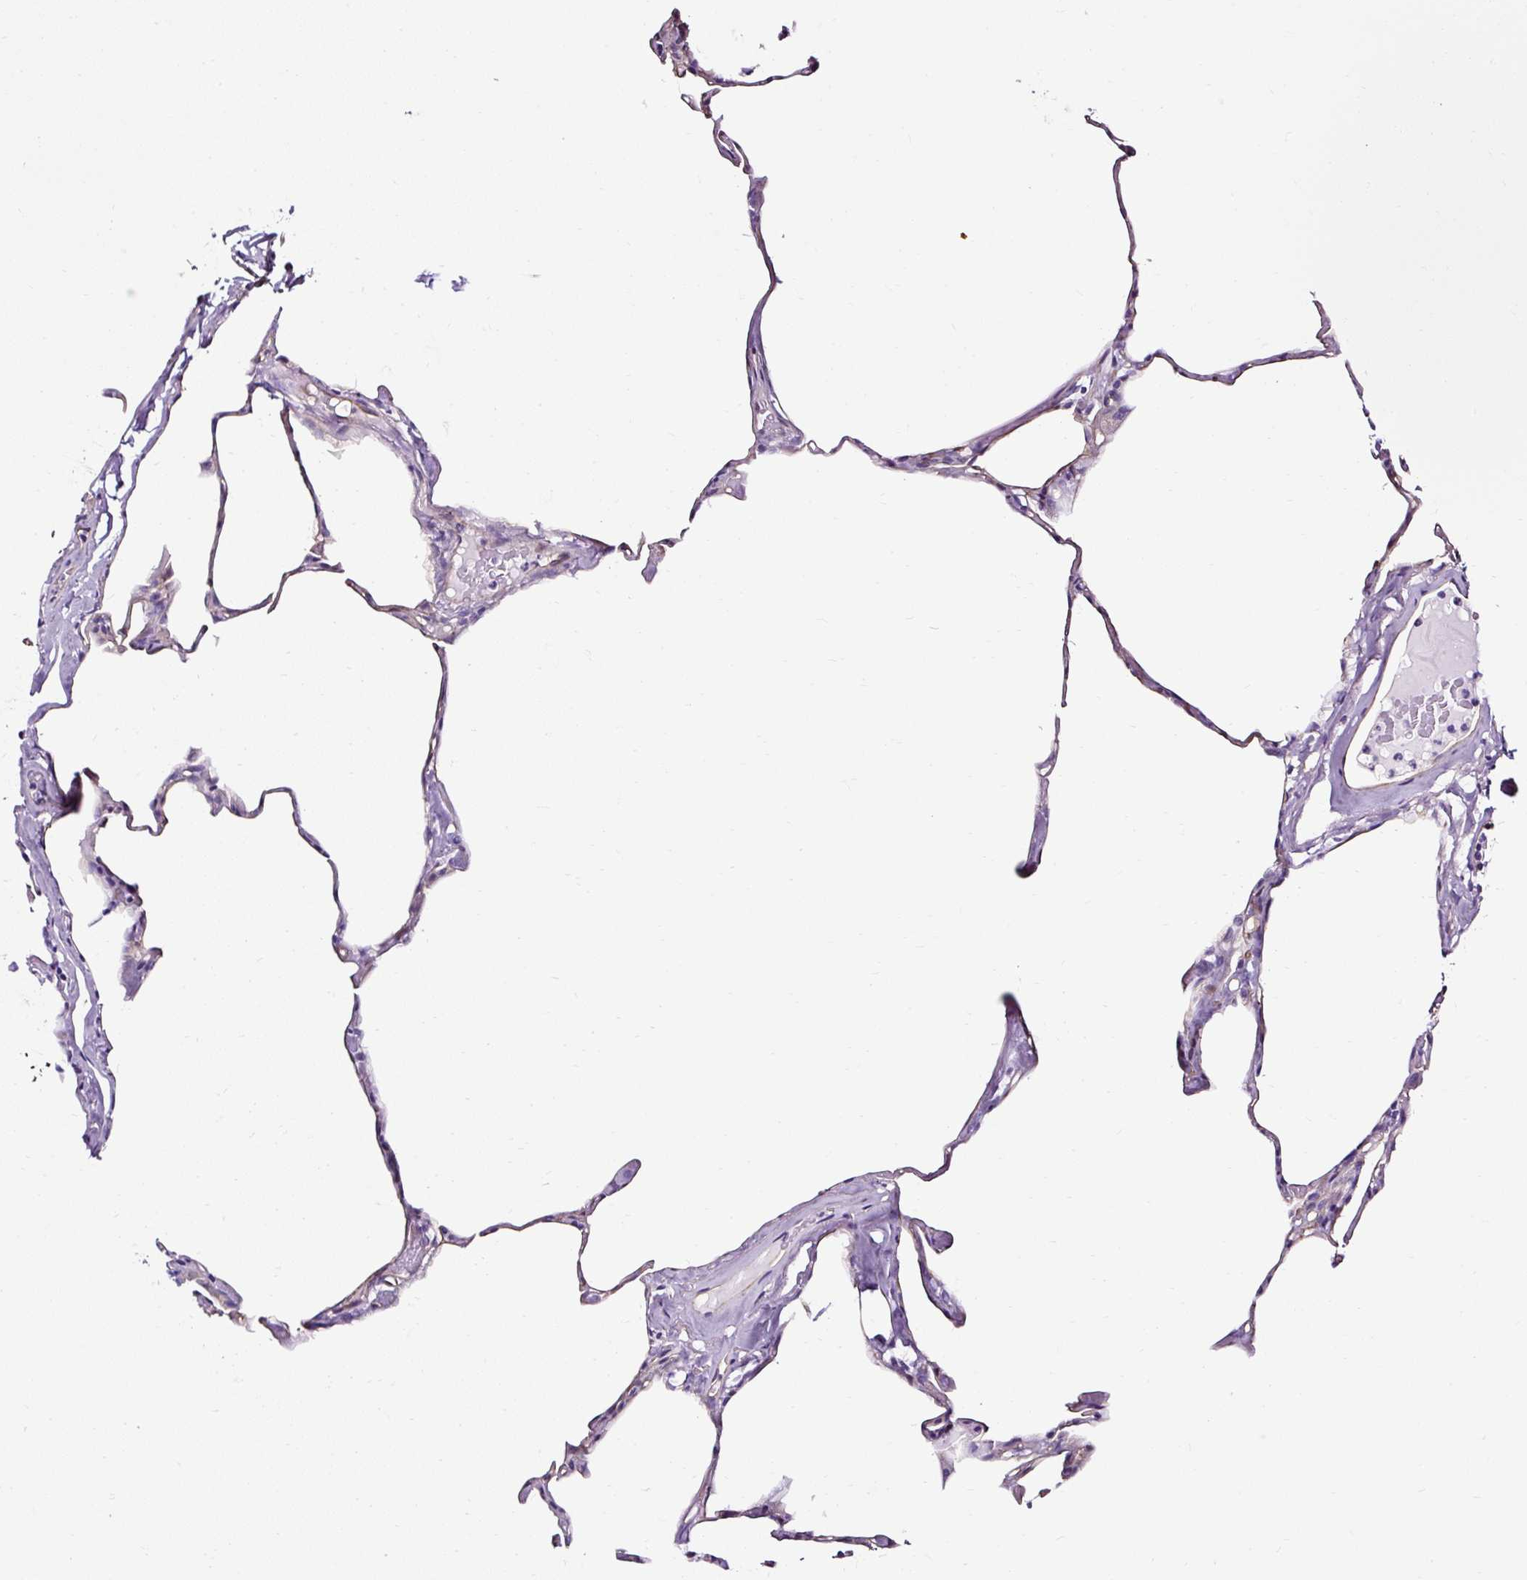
{"staining": {"intensity": "negative", "quantity": "none", "location": "none"}, "tissue": "lung", "cell_type": "Alveolar cells", "image_type": "normal", "snomed": [{"axis": "morphology", "description": "Normal tissue, NOS"}, {"axis": "topography", "description": "Lung"}], "caption": "Normal lung was stained to show a protein in brown. There is no significant staining in alveolar cells.", "gene": "SLC7A8", "patient": {"sex": "male", "age": 65}}